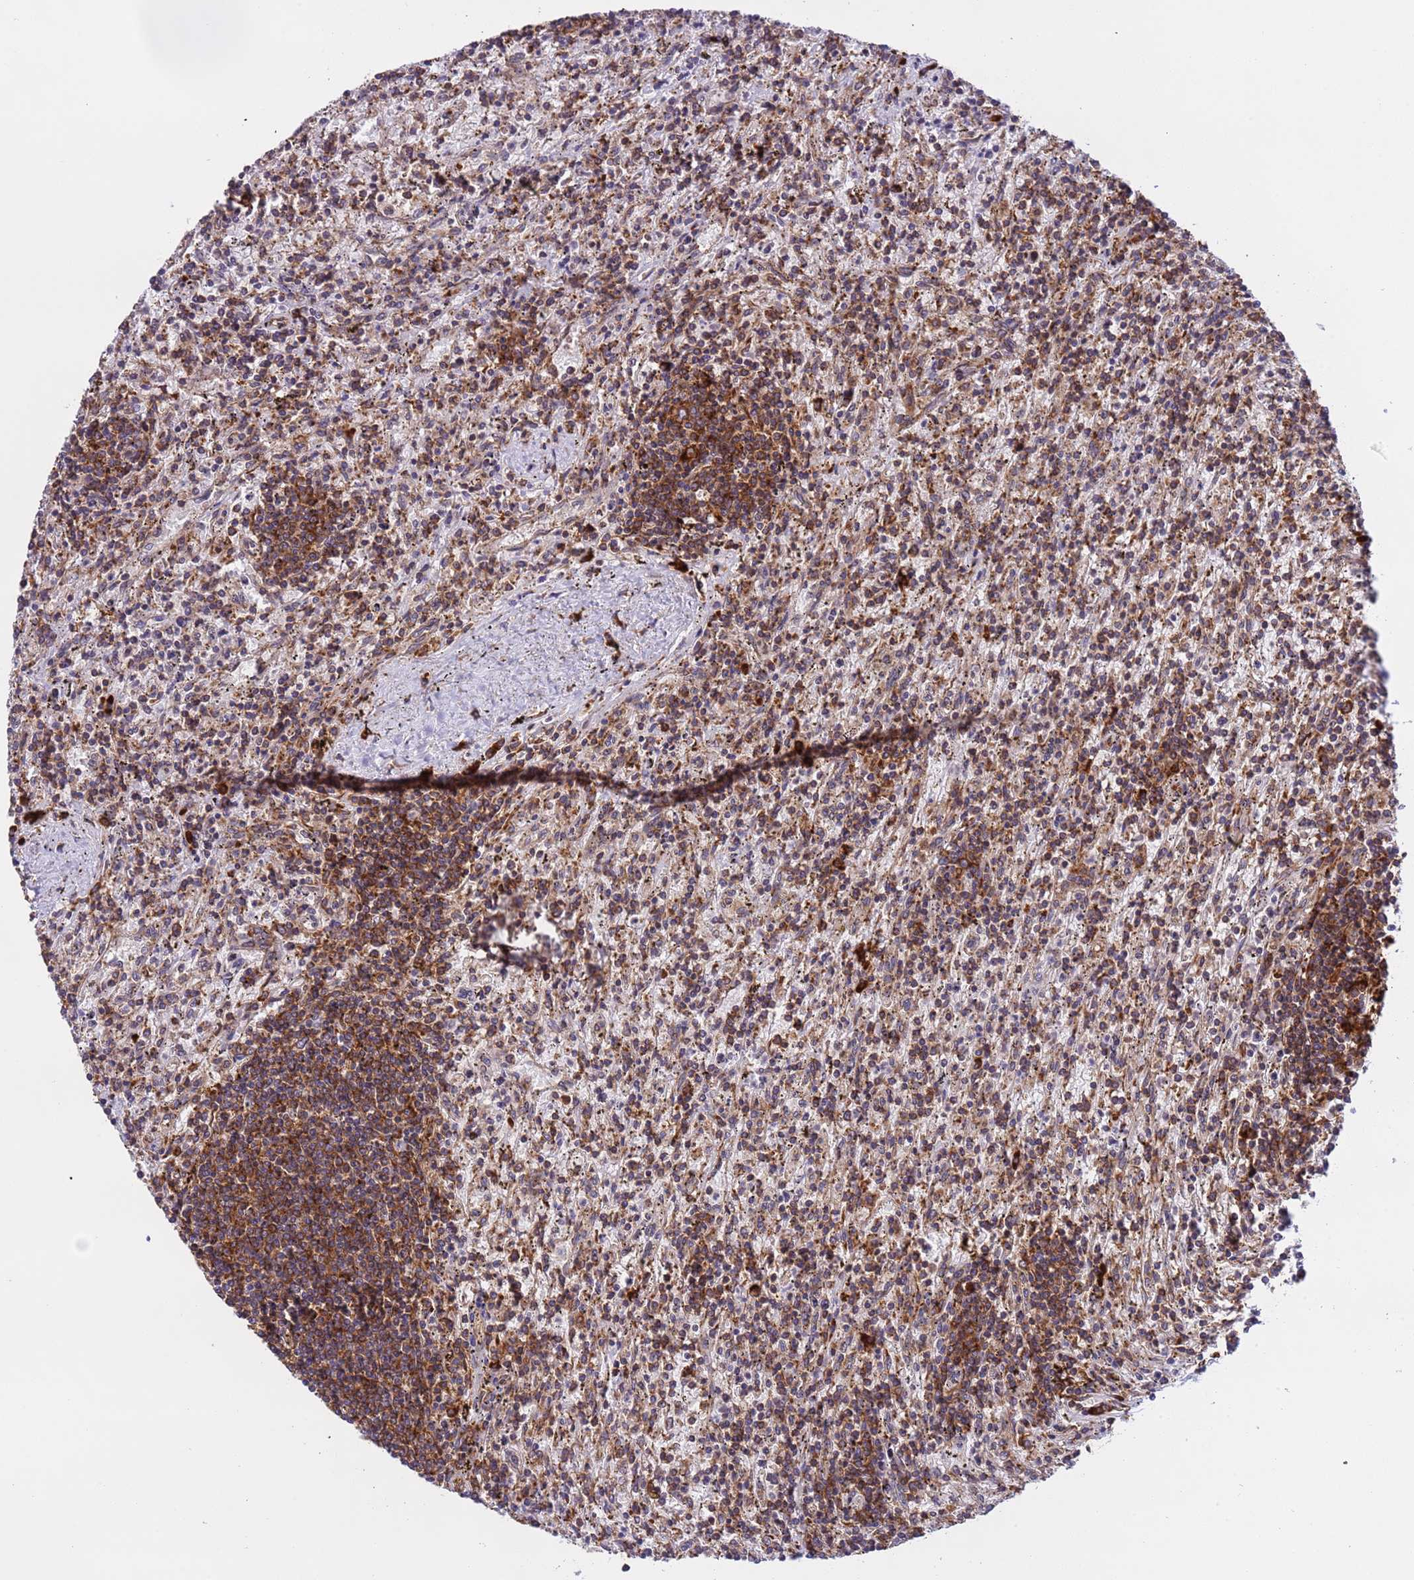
{"staining": {"intensity": "strong", "quantity": "25%-75%", "location": "cytoplasmic/membranous"}, "tissue": "lymphoma", "cell_type": "Tumor cells", "image_type": "cancer", "snomed": [{"axis": "morphology", "description": "Malignant lymphoma, non-Hodgkin's type, Low grade"}, {"axis": "topography", "description": "Spleen"}], "caption": "A high-resolution micrograph shows immunohistochemistry (IHC) staining of lymphoma, which demonstrates strong cytoplasmic/membranous staining in about 25%-75% of tumor cells. (DAB IHC, brown staining for protein, blue staining for nuclei).", "gene": "RPL36", "patient": {"sex": "male", "age": 76}}